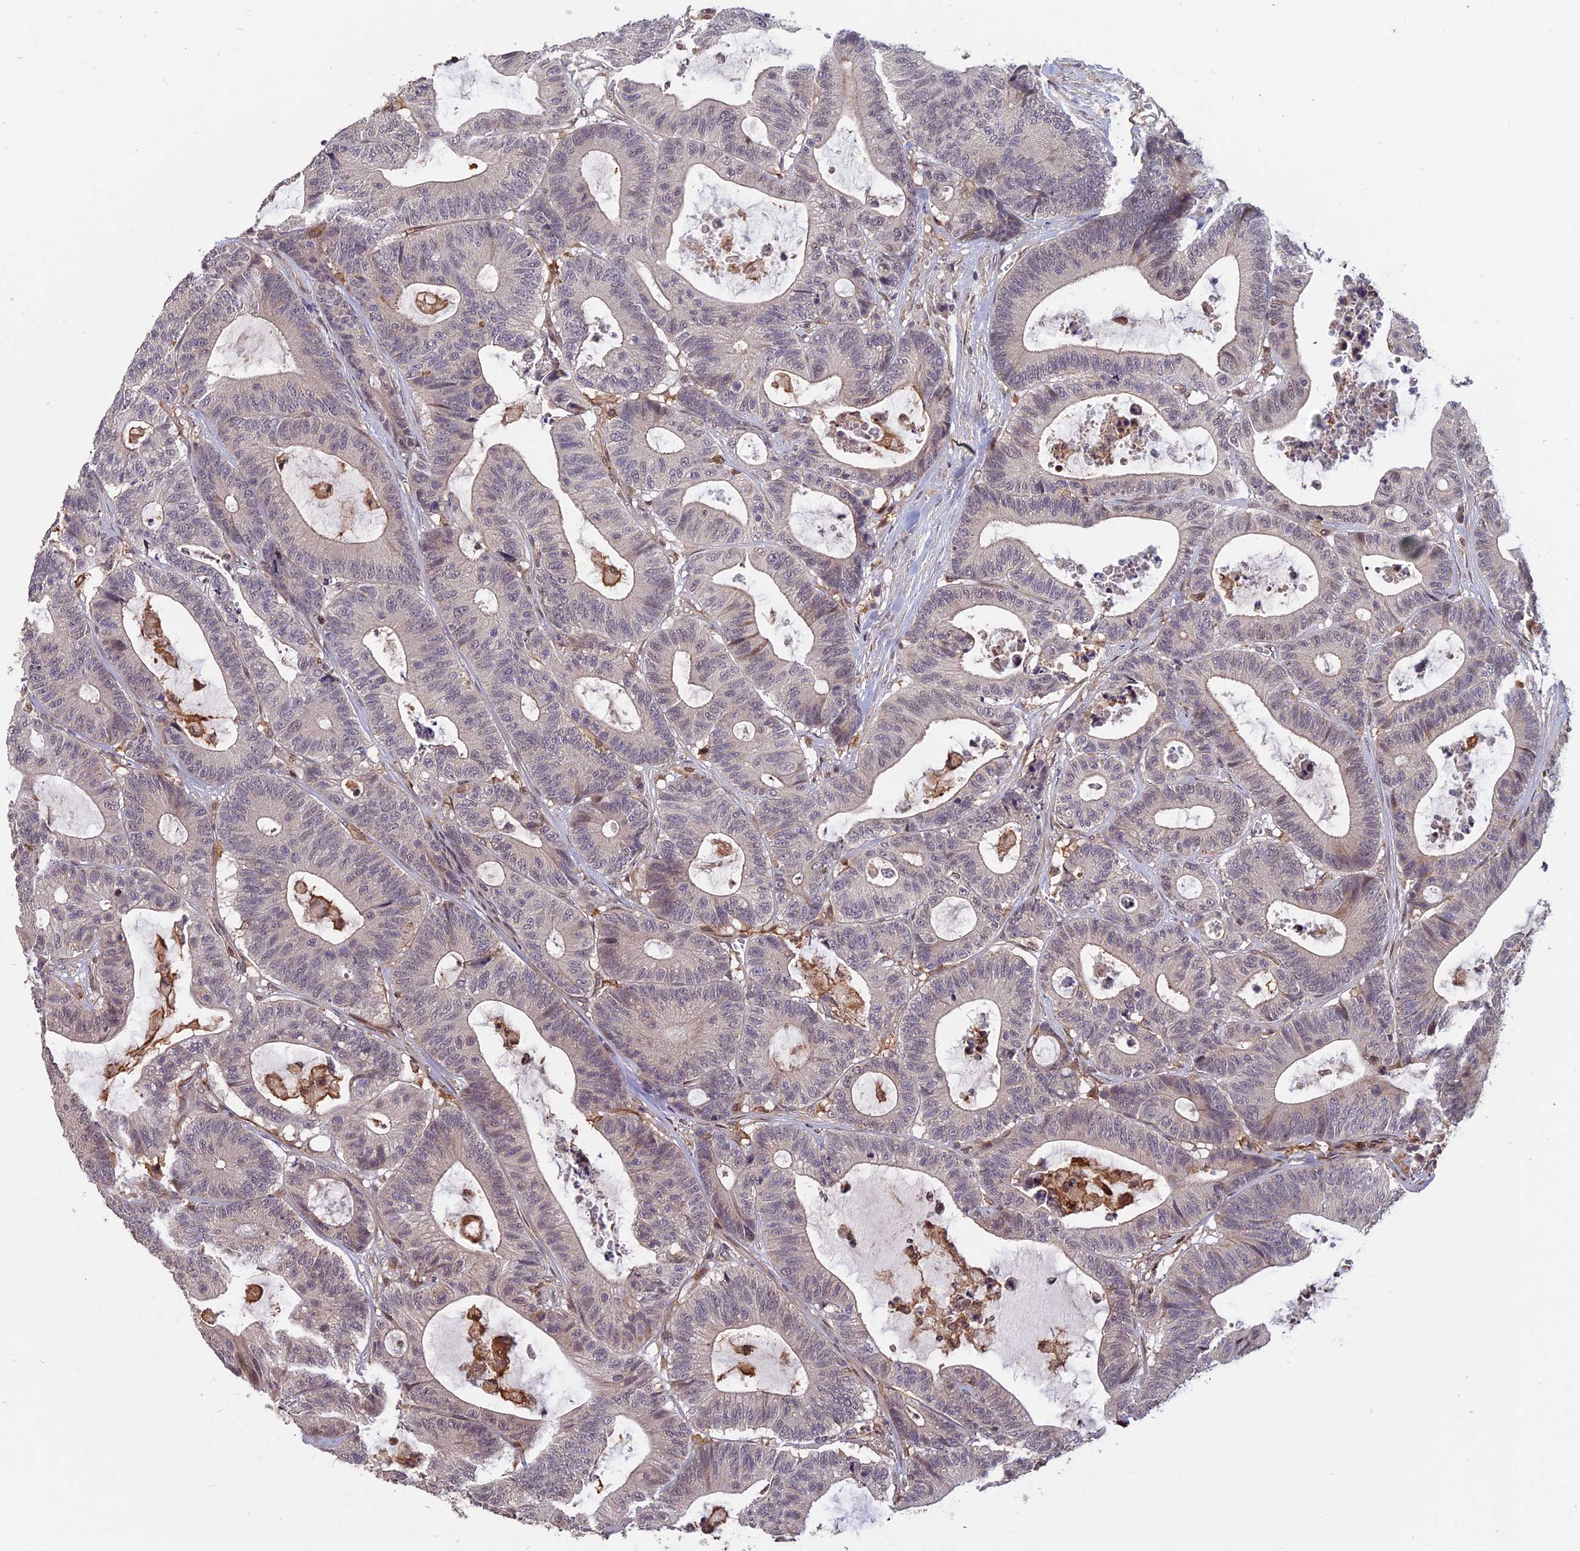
{"staining": {"intensity": "negative", "quantity": "none", "location": "none"}, "tissue": "colorectal cancer", "cell_type": "Tumor cells", "image_type": "cancer", "snomed": [{"axis": "morphology", "description": "Adenocarcinoma, NOS"}, {"axis": "topography", "description": "Colon"}], "caption": "Colorectal cancer was stained to show a protein in brown. There is no significant expression in tumor cells.", "gene": "SPG11", "patient": {"sex": "female", "age": 84}}